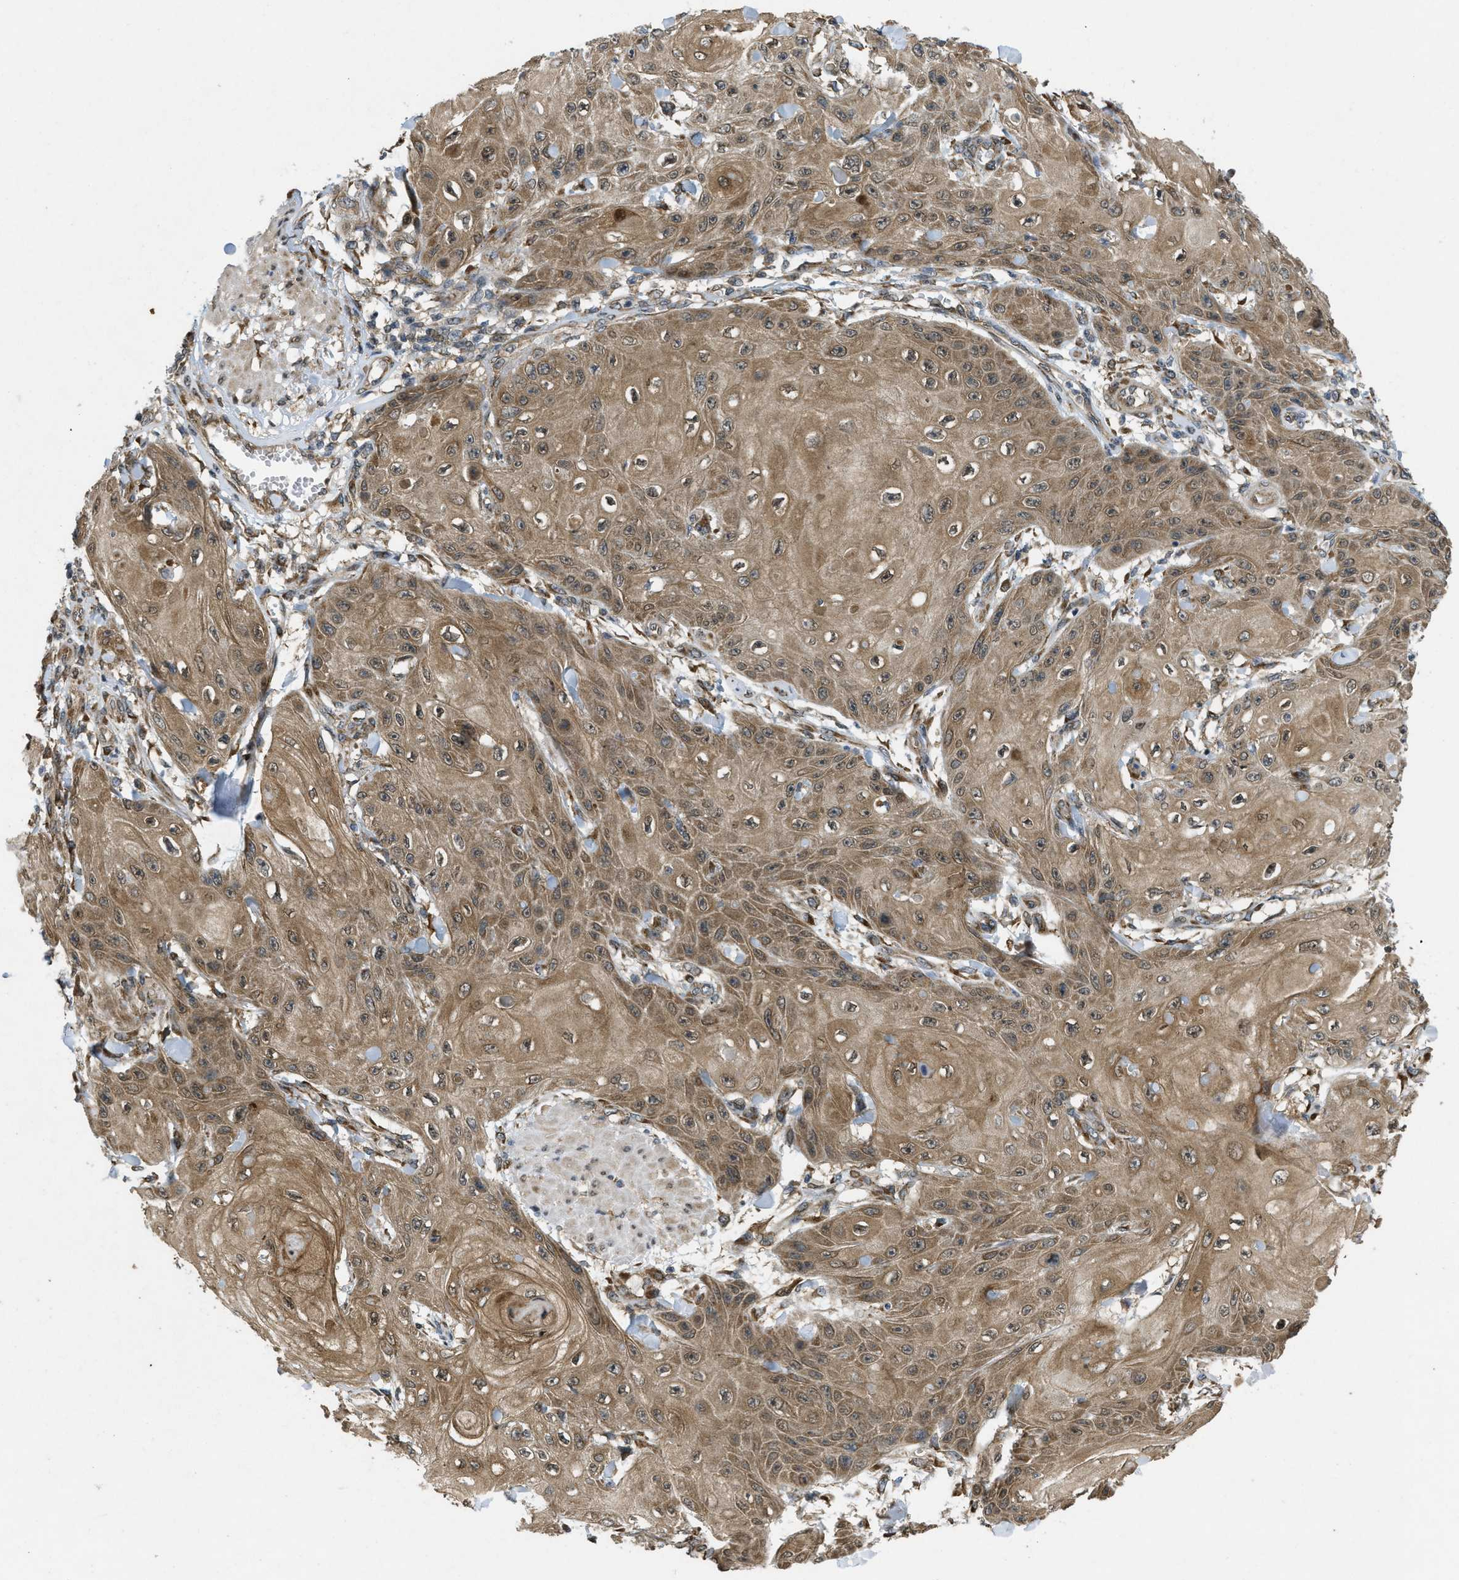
{"staining": {"intensity": "moderate", "quantity": ">75%", "location": "cytoplasmic/membranous"}, "tissue": "skin cancer", "cell_type": "Tumor cells", "image_type": "cancer", "snomed": [{"axis": "morphology", "description": "Squamous cell carcinoma, NOS"}, {"axis": "topography", "description": "Skin"}], "caption": "Brown immunohistochemical staining in skin cancer demonstrates moderate cytoplasmic/membranous expression in about >75% of tumor cells. The staining was performed using DAB to visualize the protein expression in brown, while the nuclei were stained in blue with hematoxylin (Magnification: 20x).", "gene": "IFNLR1", "patient": {"sex": "male", "age": 74}}